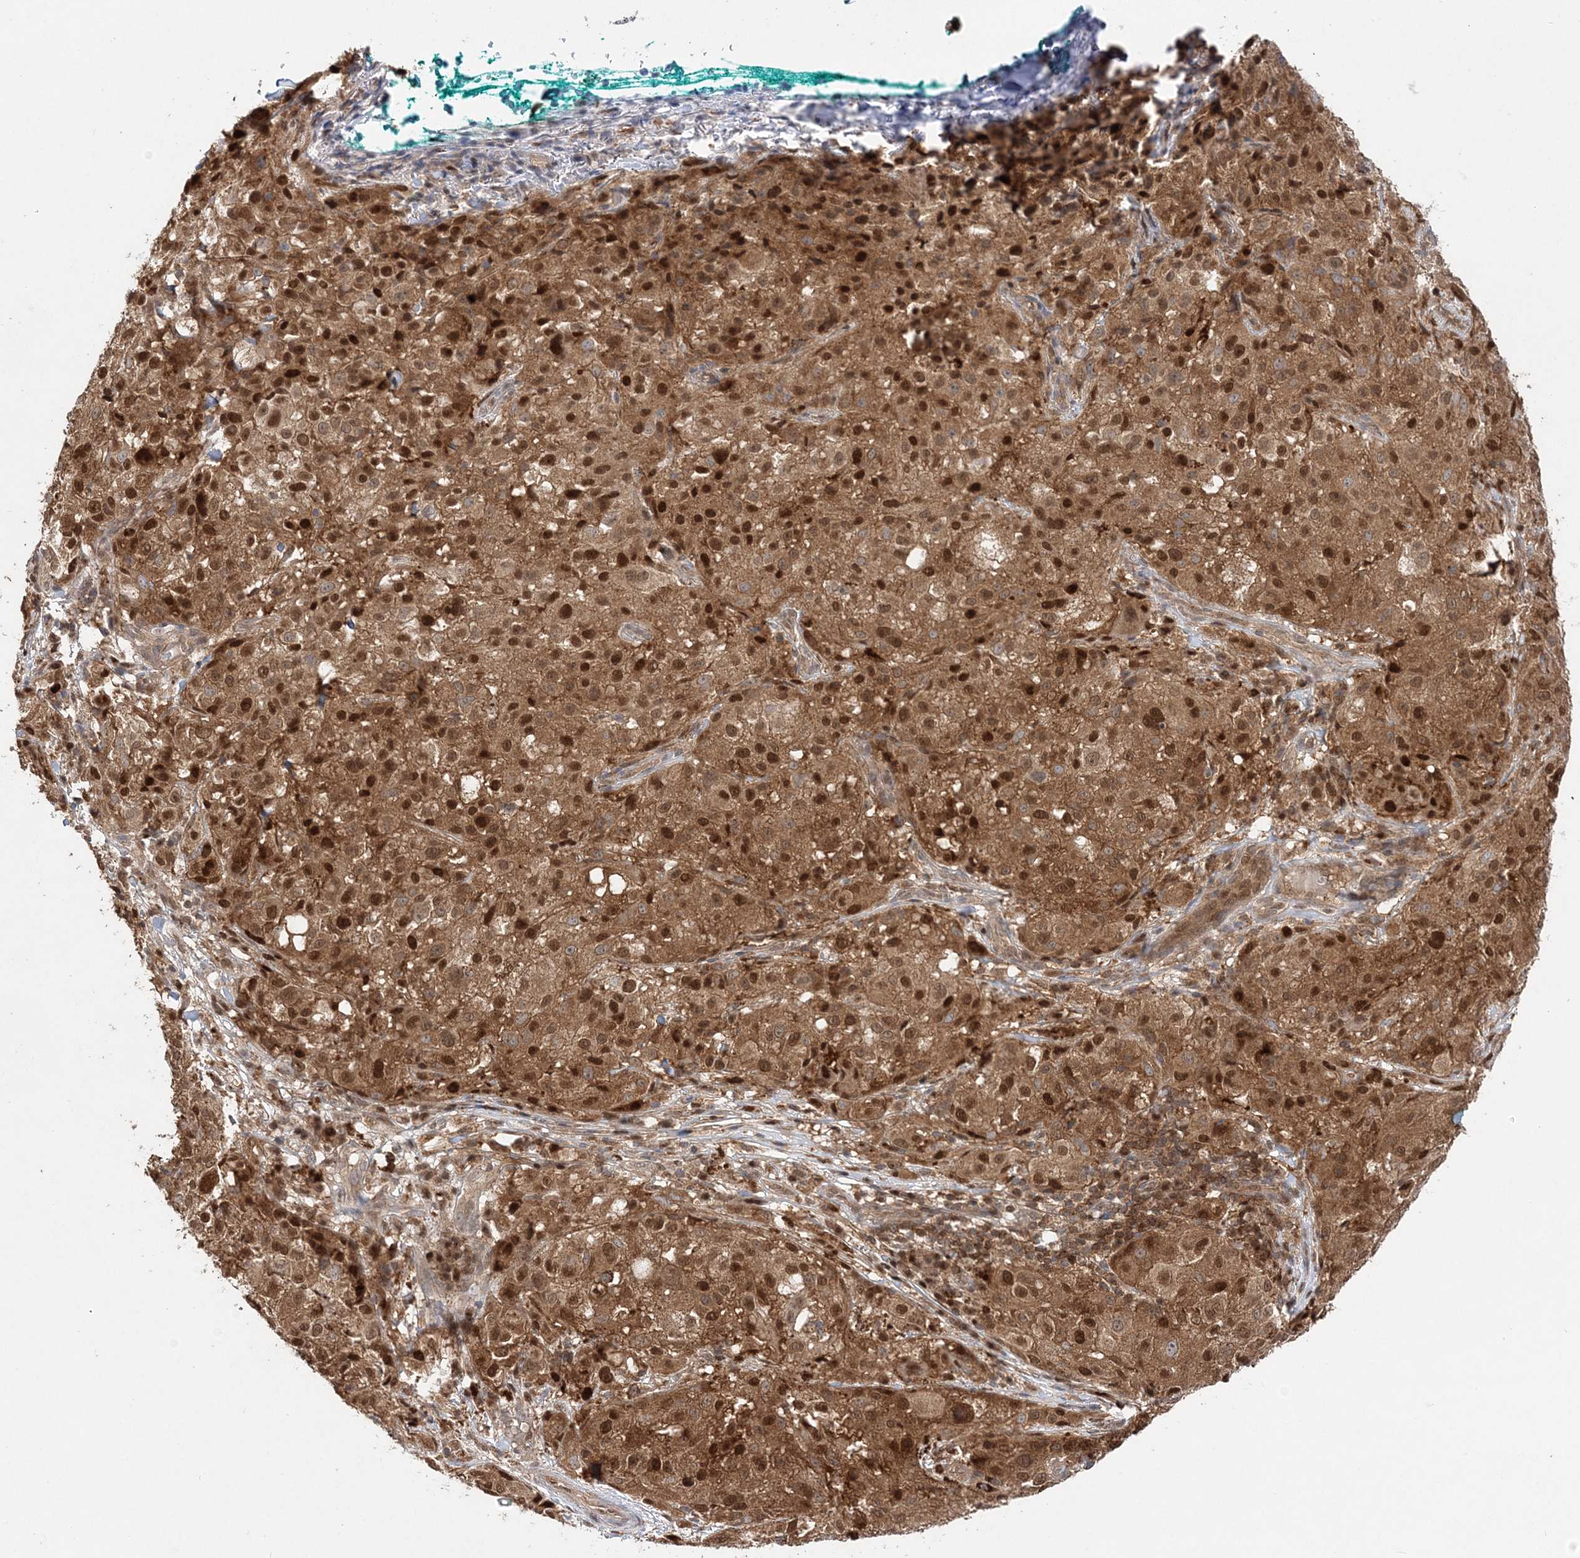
{"staining": {"intensity": "strong", "quantity": ">75%", "location": "cytoplasmic/membranous,nuclear"}, "tissue": "melanoma", "cell_type": "Tumor cells", "image_type": "cancer", "snomed": [{"axis": "morphology", "description": "Necrosis, NOS"}, {"axis": "morphology", "description": "Malignant melanoma, NOS"}, {"axis": "topography", "description": "Skin"}], "caption": "Immunohistochemistry (IHC) staining of melanoma, which reveals high levels of strong cytoplasmic/membranous and nuclear expression in about >75% of tumor cells indicating strong cytoplasmic/membranous and nuclear protein positivity. The staining was performed using DAB (3,3'-diaminobenzidine) (brown) for protein detection and nuclei were counterstained in hematoxylin (blue).", "gene": "NIF3L1", "patient": {"sex": "female", "age": 87}}